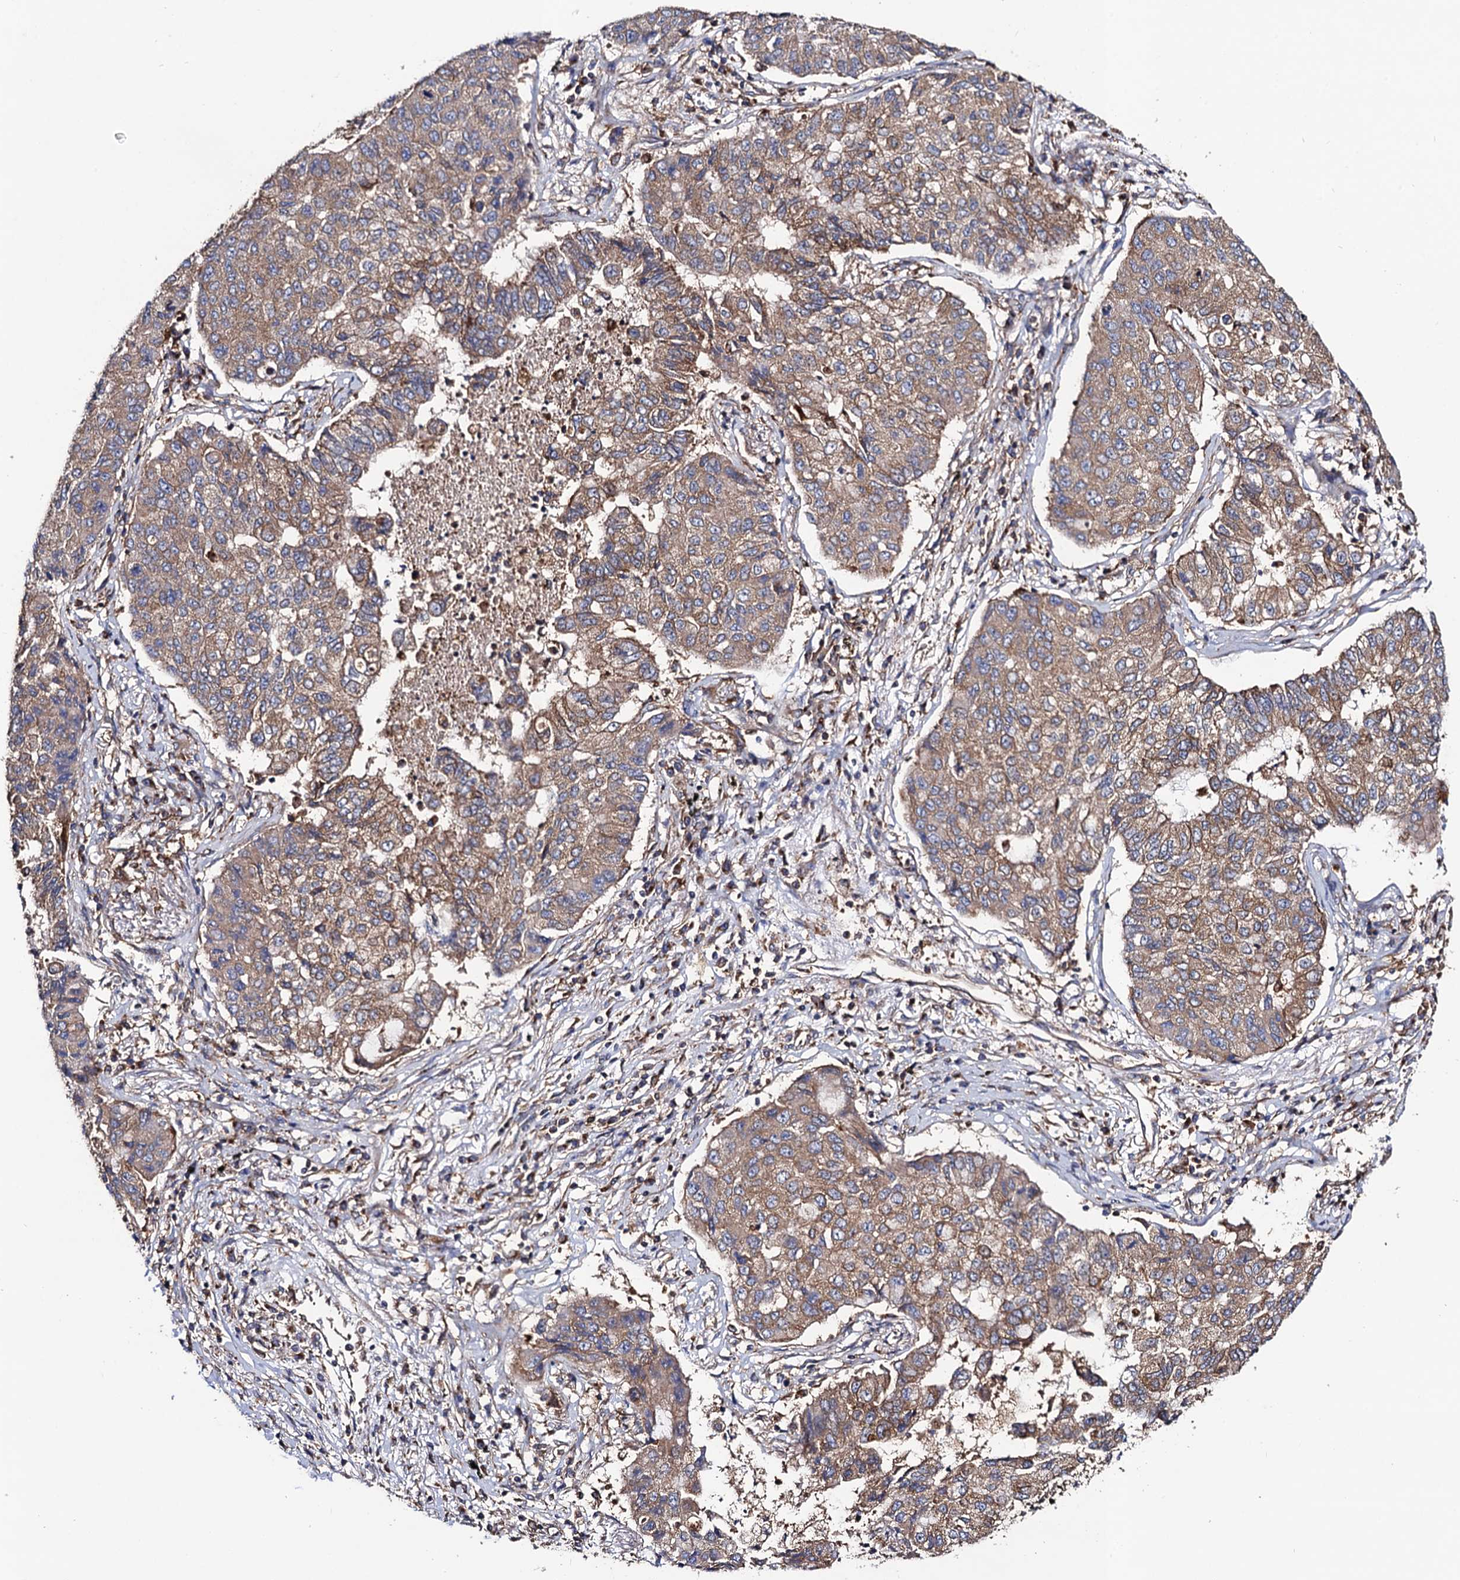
{"staining": {"intensity": "moderate", "quantity": "25%-75%", "location": "cytoplasmic/membranous"}, "tissue": "lung cancer", "cell_type": "Tumor cells", "image_type": "cancer", "snomed": [{"axis": "morphology", "description": "Squamous cell carcinoma, NOS"}, {"axis": "topography", "description": "Lung"}], "caption": "Immunohistochemistry (DAB (3,3'-diaminobenzidine)) staining of human lung squamous cell carcinoma exhibits moderate cytoplasmic/membranous protein positivity in about 25%-75% of tumor cells.", "gene": "DYDC1", "patient": {"sex": "male", "age": 74}}